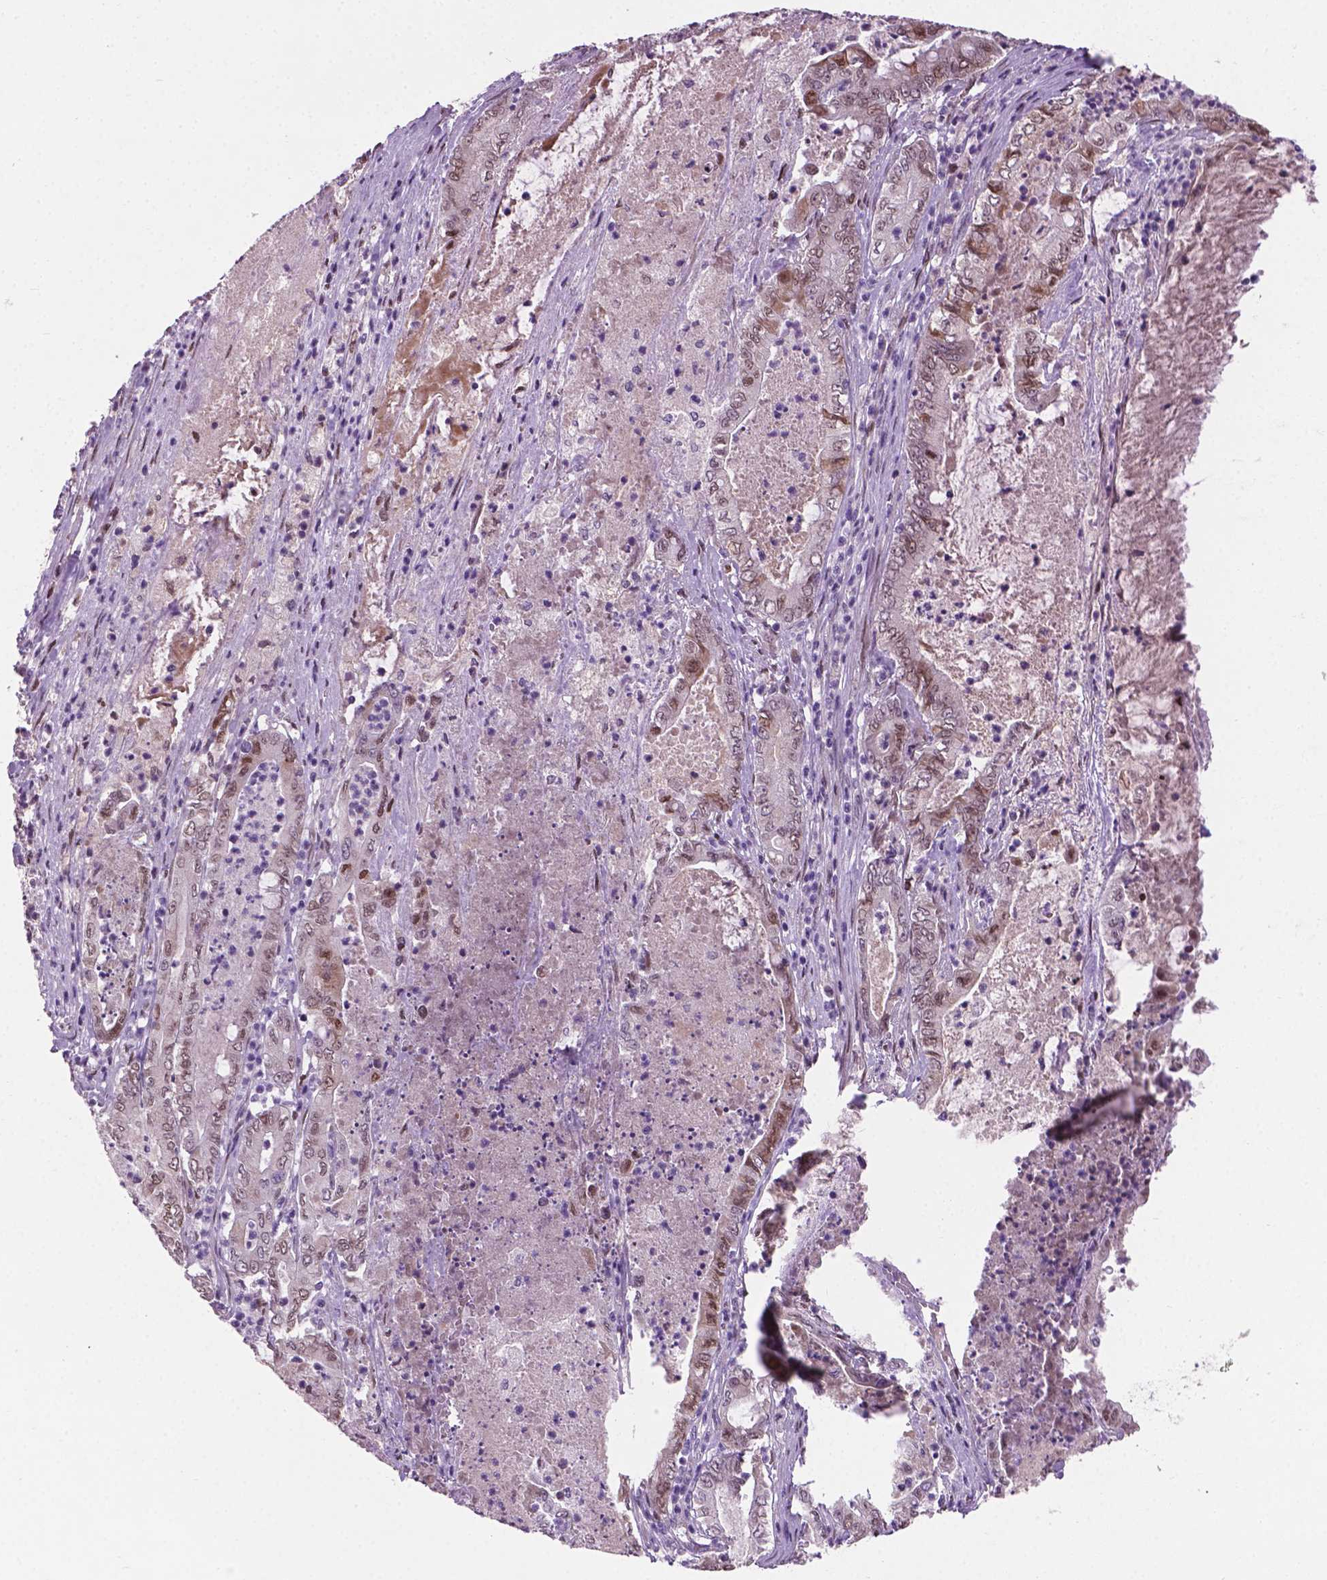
{"staining": {"intensity": "moderate", "quantity": "<25%", "location": "nuclear"}, "tissue": "pancreatic cancer", "cell_type": "Tumor cells", "image_type": "cancer", "snomed": [{"axis": "morphology", "description": "Adenocarcinoma, NOS"}, {"axis": "topography", "description": "Pancreas"}], "caption": "Pancreatic cancer stained for a protein (brown) demonstrates moderate nuclear positive staining in approximately <25% of tumor cells.", "gene": "IRF6", "patient": {"sex": "male", "age": 71}}